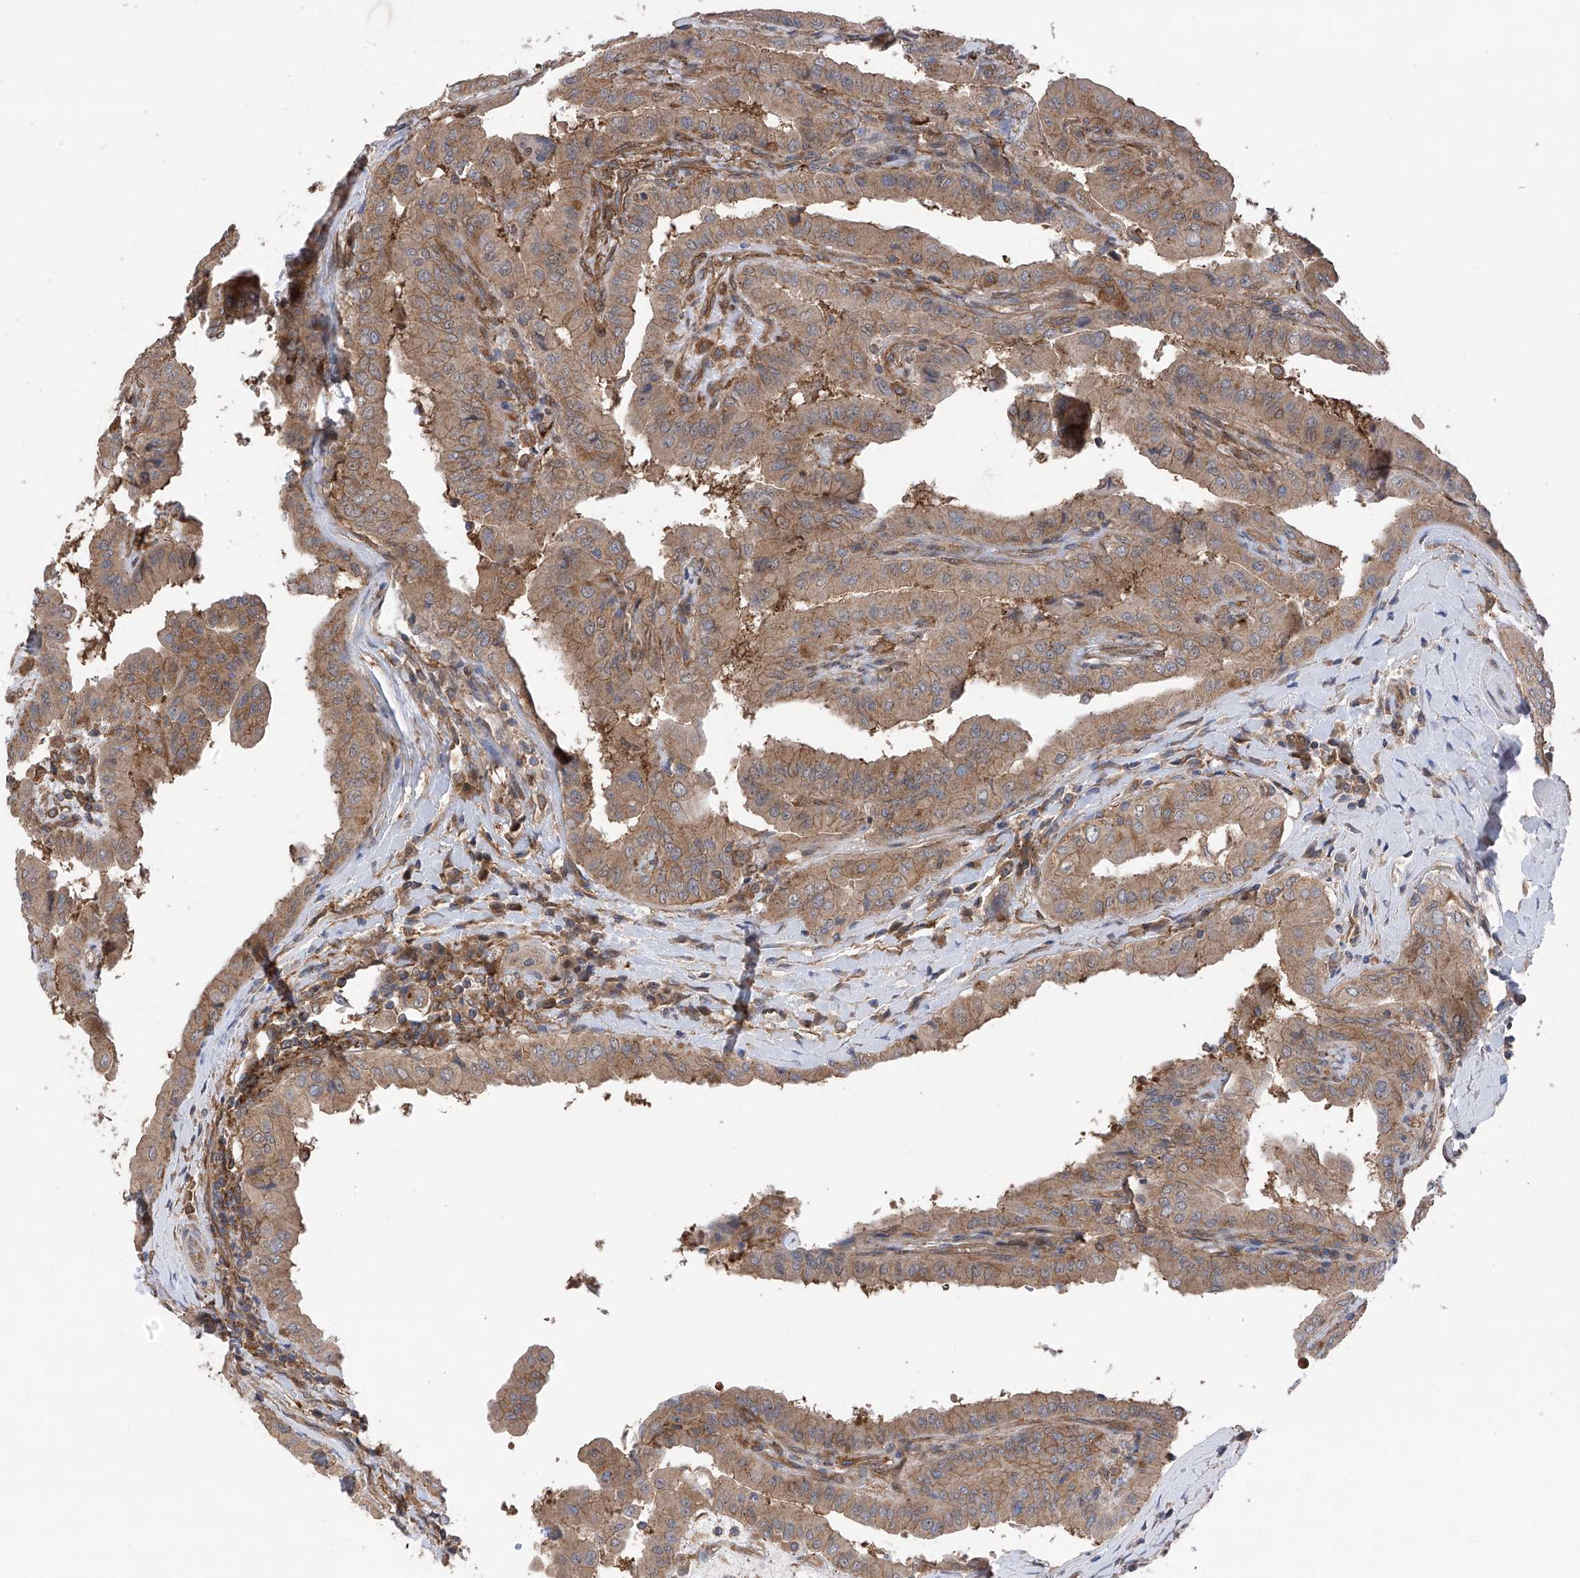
{"staining": {"intensity": "moderate", "quantity": ">75%", "location": "cytoplasmic/membranous"}, "tissue": "thyroid cancer", "cell_type": "Tumor cells", "image_type": "cancer", "snomed": [{"axis": "morphology", "description": "Papillary adenocarcinoma, NOS"}, {"axis": "topography", "description": "Thyroid gland"}], "caption": "Thyroid cancer stained with immunohistochemistry displays moderate cytoplasmic/membranous staining in about >75% of tumor cells.", "gene": "CHPF", "patient": {"sex": "male", "age": 33}}